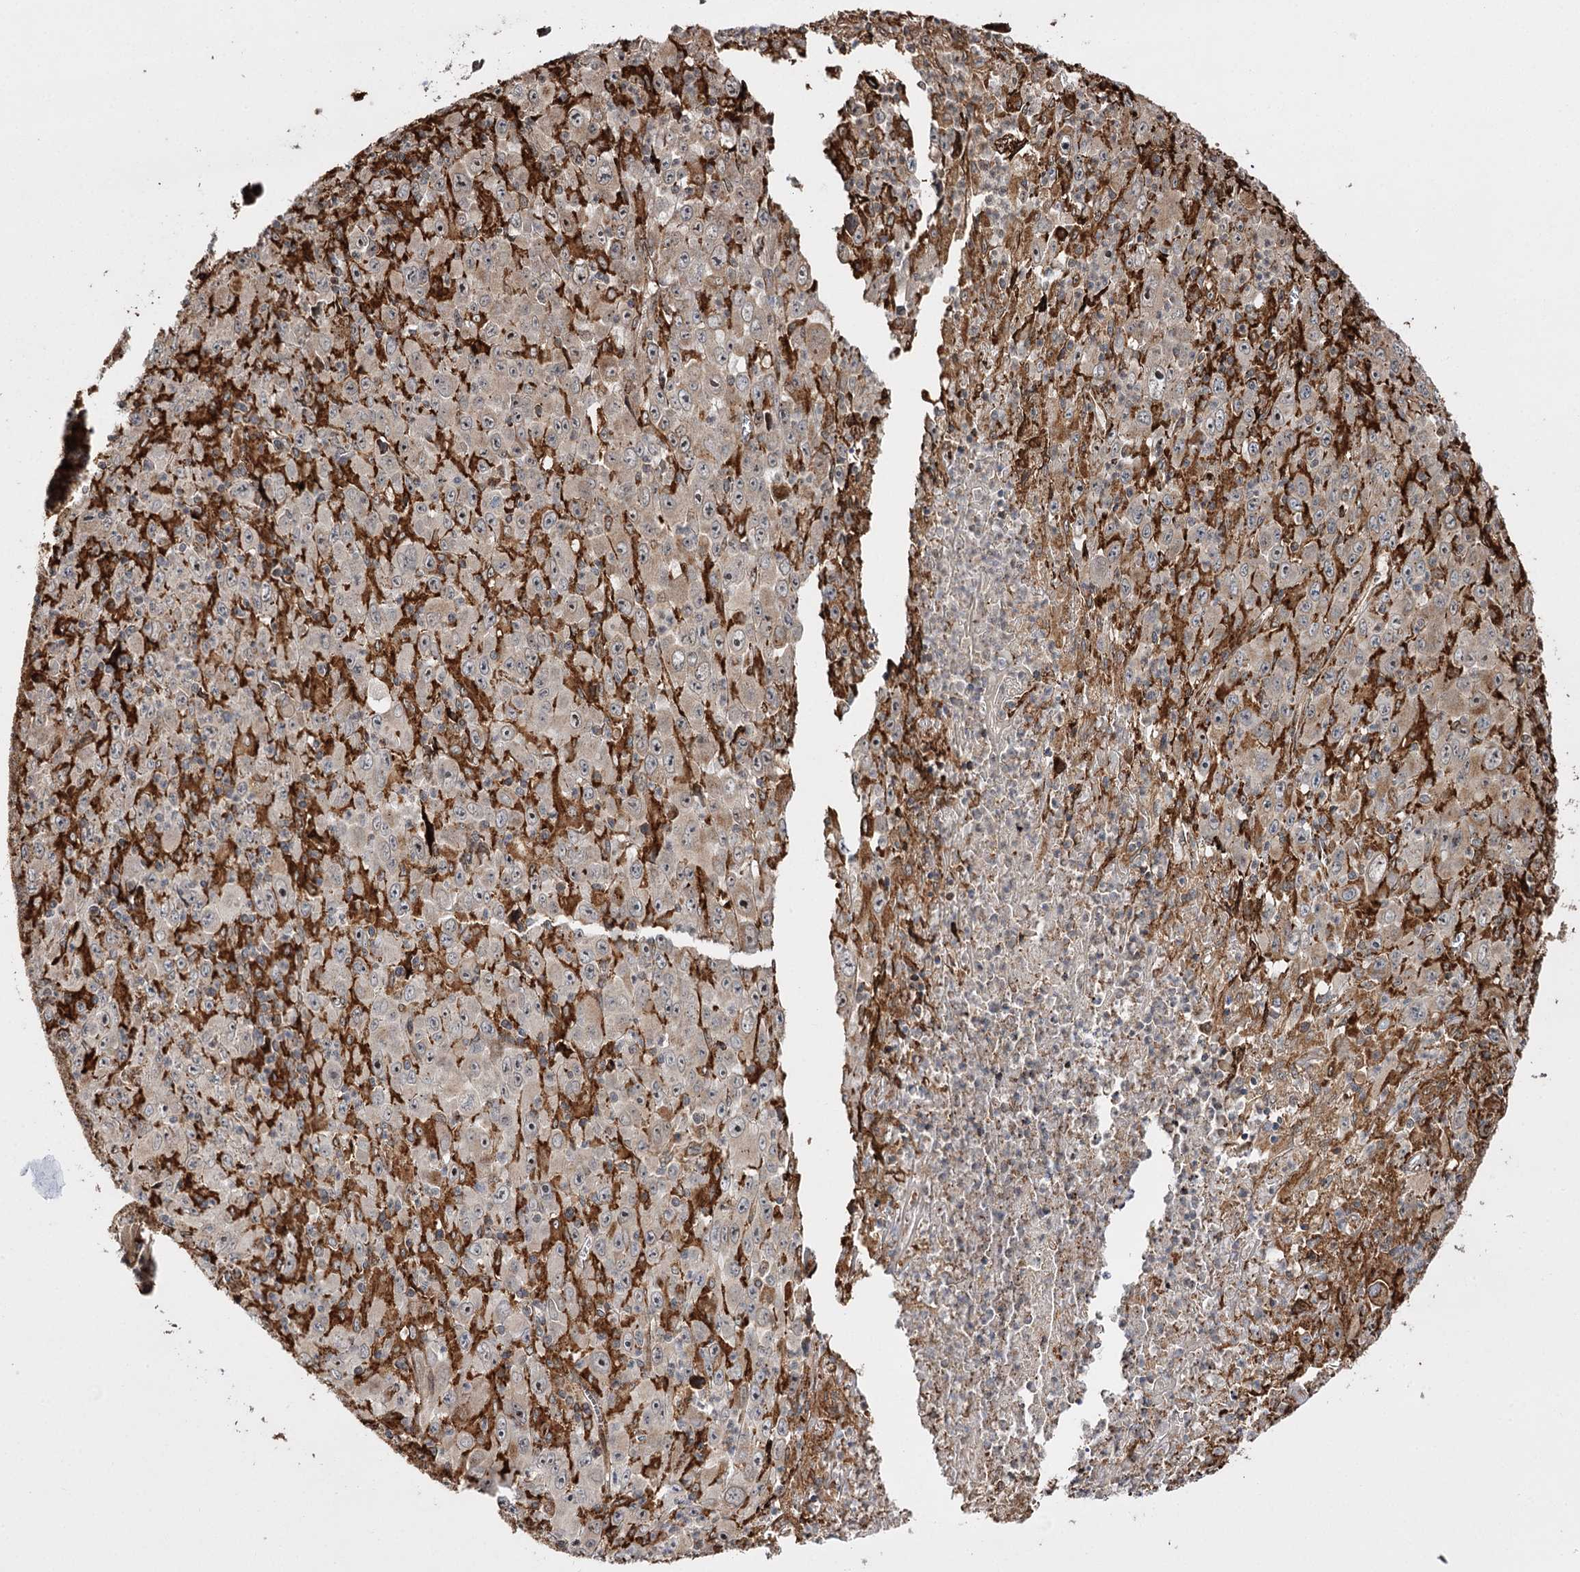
{"staining": {"intensity": "moderate", "quantity": "25%-75%", "location": "cytoplasmic/membranous"}, "tissue": "melanoma", "cell_type": "Tumor cells", "image_type": "cancer", "snomed": [{"axis": "morphology", "description": "Malignant melanoma, Metastatic site"}, {"axis": "topography", "description": "Skin"}], "caption": "Melanoma was stained to show a protein in brown. There is medium levels of moderate cytoplasmic/membranous expression in approximately 25%-75% of tumor cells.", "gene": "FANCL", "patient": {"sex": "female", "age": 56}}